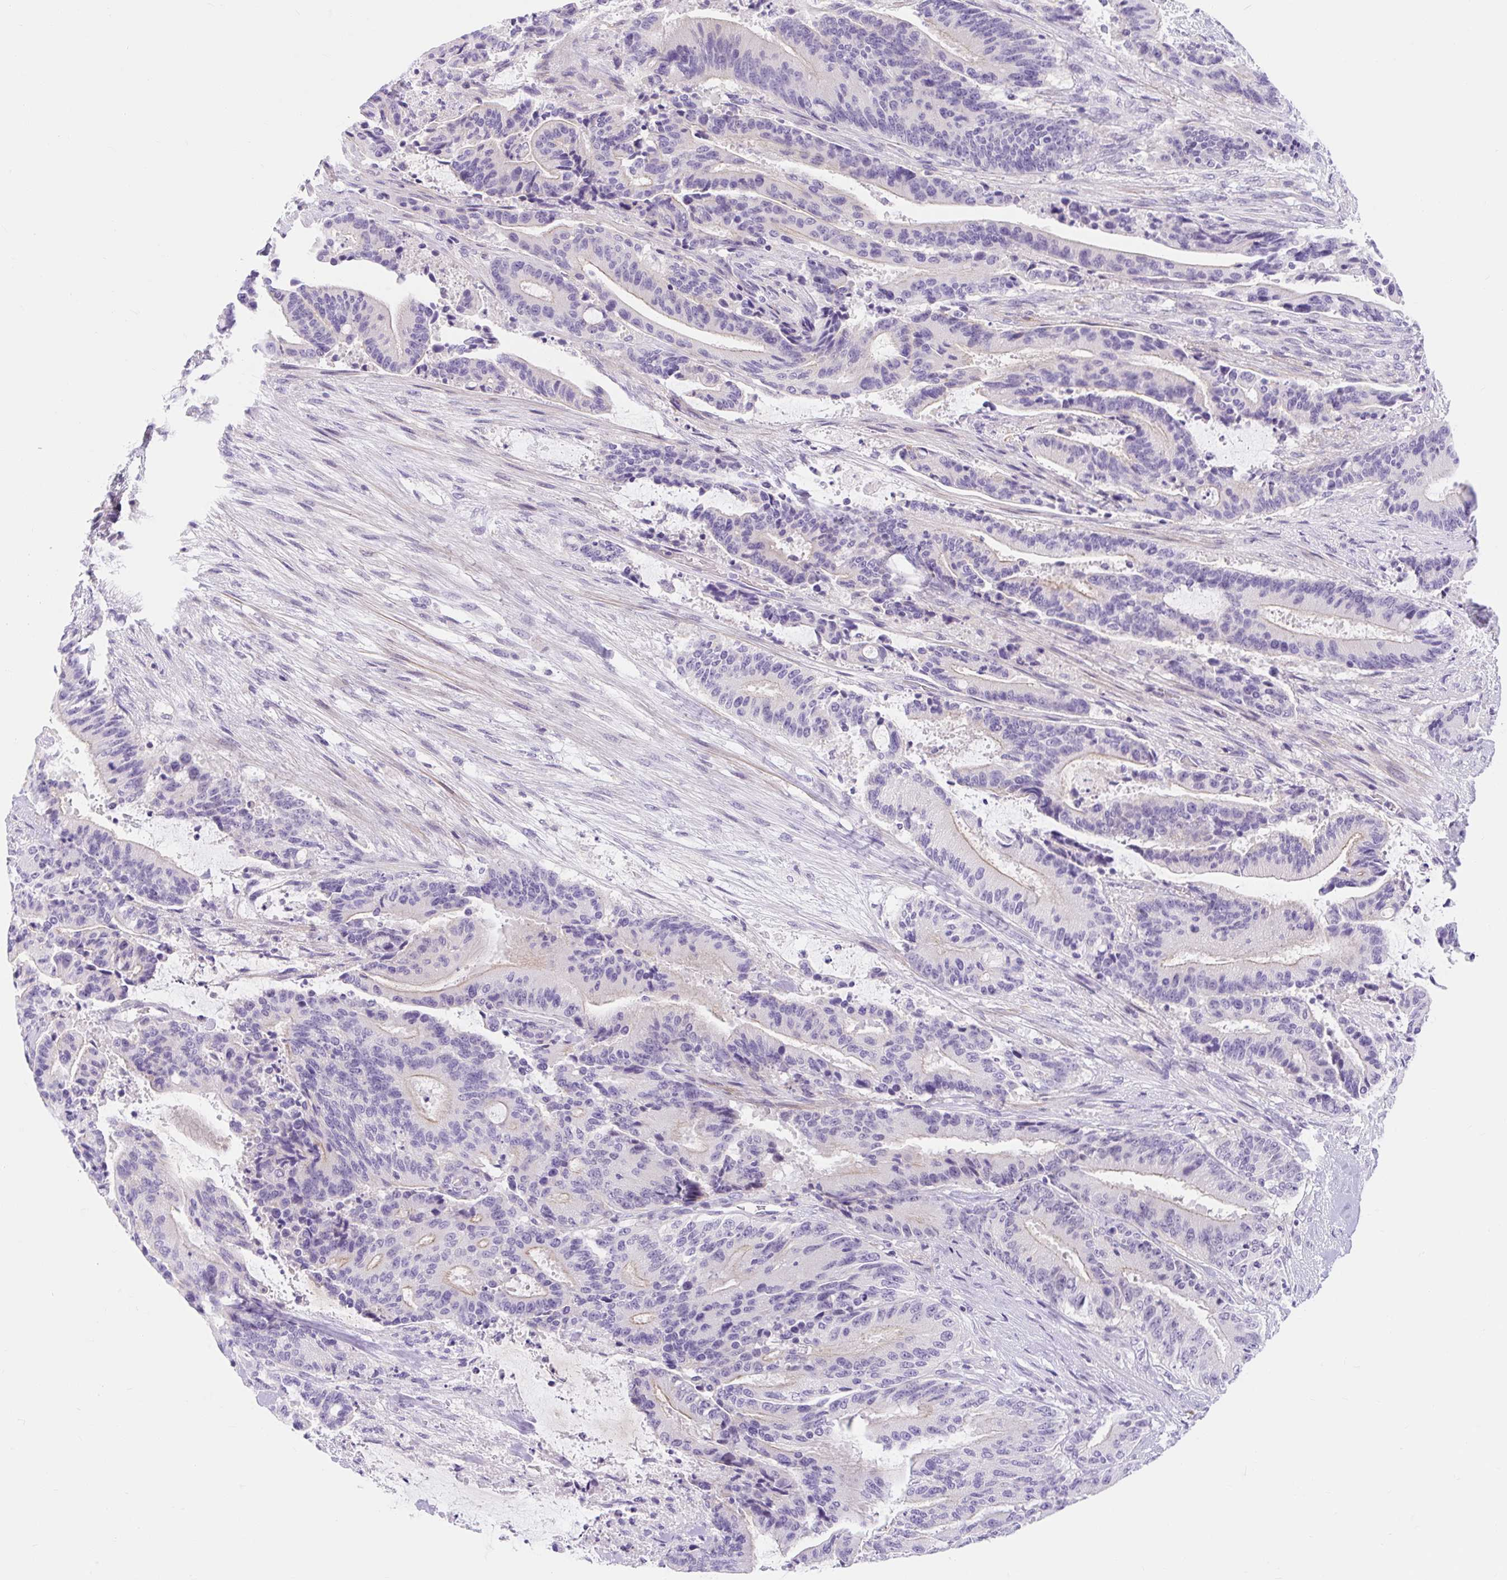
{"staining": {"intensity": "negative", "quantity": "none", "location": "none"}, "tissue": "liver cancer", "cell_type": "Tumor cells", "image_type": "cancer", "snomed": [{"axis": "morphology", "description": "Normal tissue, NOS"}, {"axis": "morphology", "description": "Cholangiocarcinoma"}, {"axis": "topography", "description": "Liver"}, {"axis": "topography", "description": "Peripheral nerve tissue"}], "caption": "IHC photomicrograph of neoplastic tissue: liver cancer stained with DAB (3,3'-diaminobenzidine) shows no significant protein positivity in tumor cells.", "gene": "SLC28A1", "patient": {"sex": "female", "age": 73}}